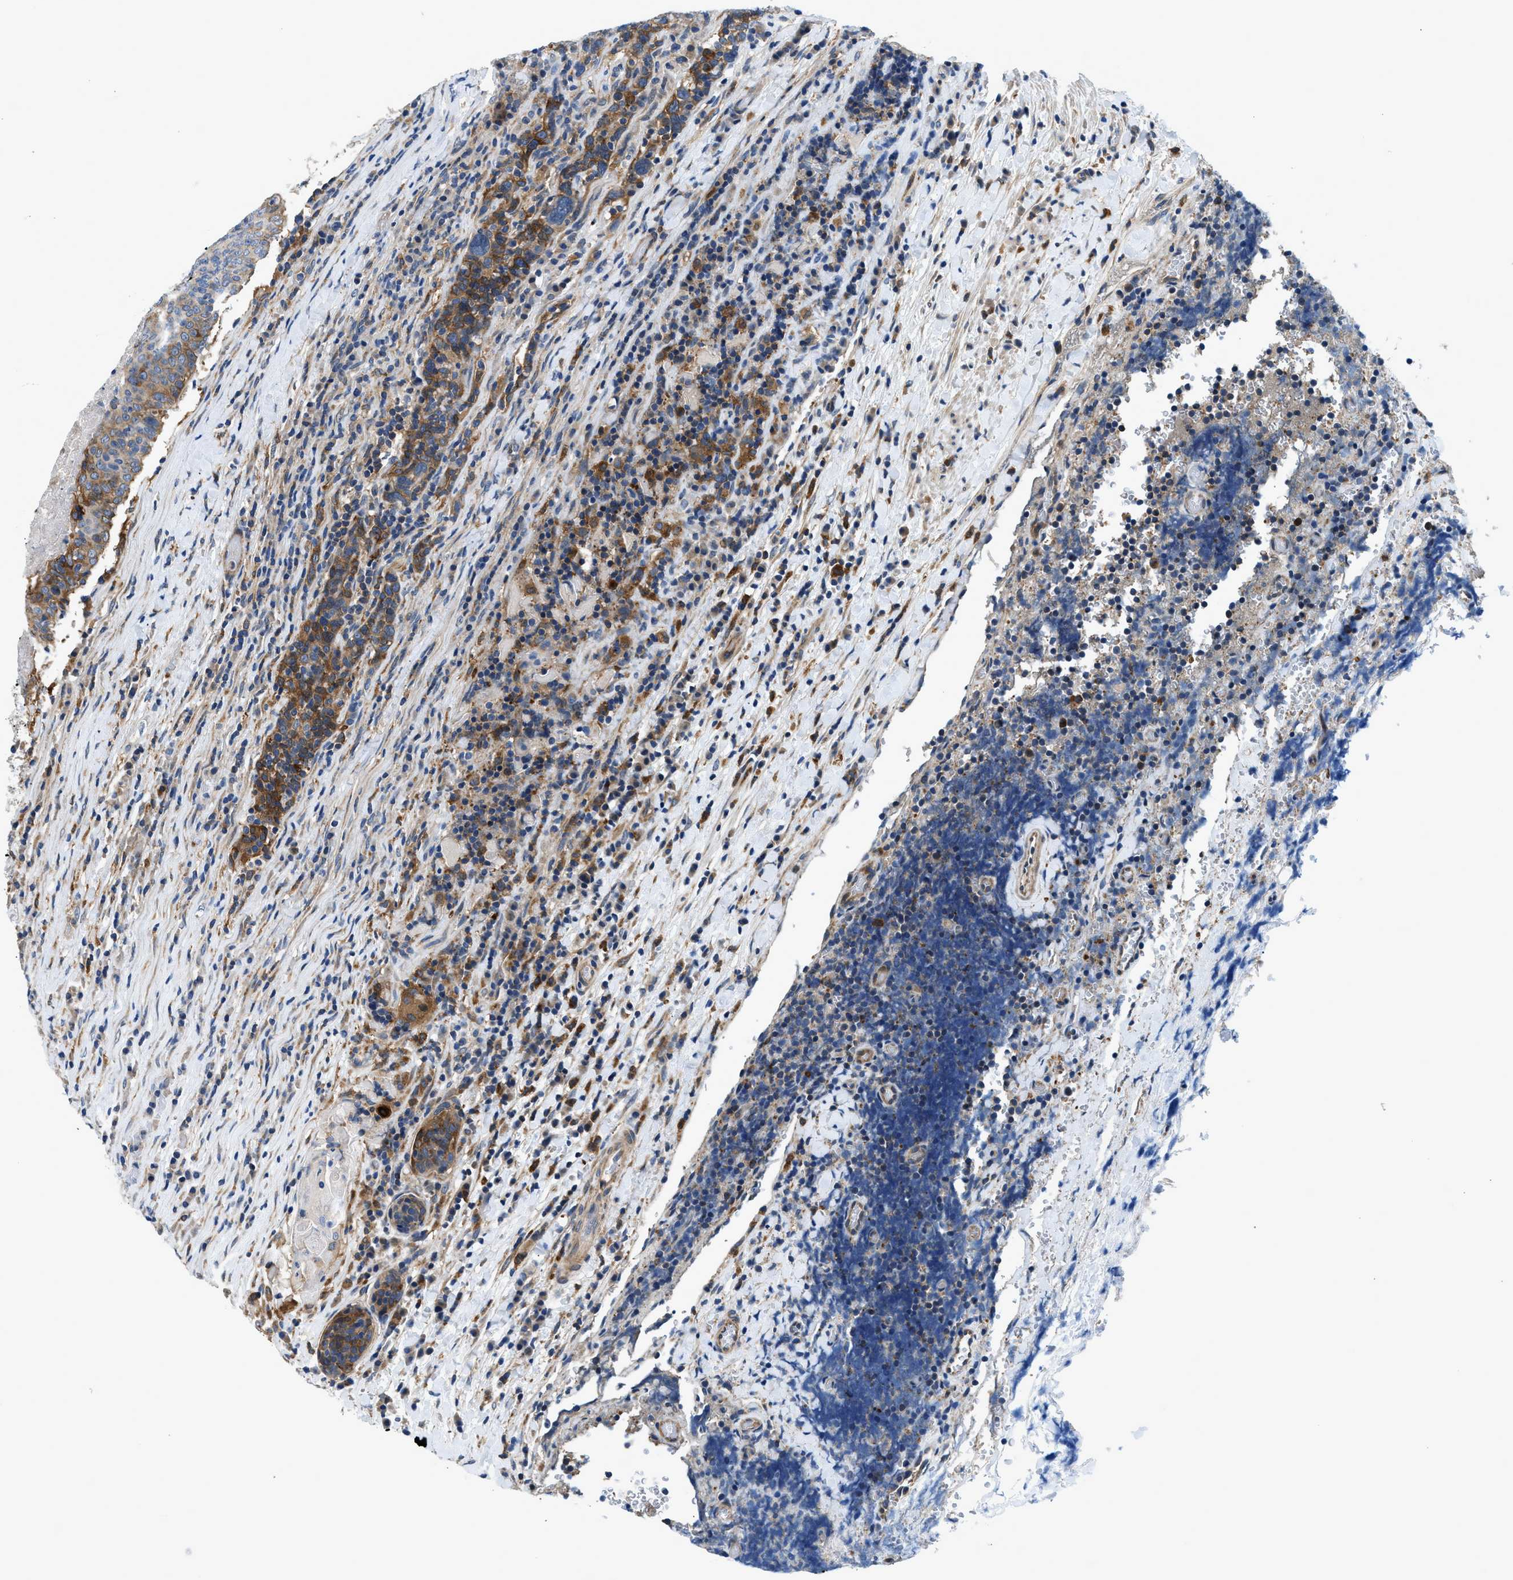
{"staining": {"intensity": "moderate", "quantity": ">75%", "location": "cytoplasmic/membranous"}, "tissue": "head and neck cancer", "cell_type": "Tumor cells", "image_type": "cancer", "snomed": [{"axis": "morphology", "description": "Squamous cell carcinoma, NOS"}, {"axis": "morphology", "description": "Squamous cell carcinoma, metastatic, NOS"}, {"axis": "topography", "description": "Lymph node"}, {"axis": "topography", "description": "Head-Neck"}], "caption": "Moderate cytoplasmic/membranous positivity is present in approximately >75% of tumor cells in head and neck cancer. (IHC, brightfield microscopy, high magnification).", "gene": "LPIN2", "patient": {"sex": "male", "age": 62}}